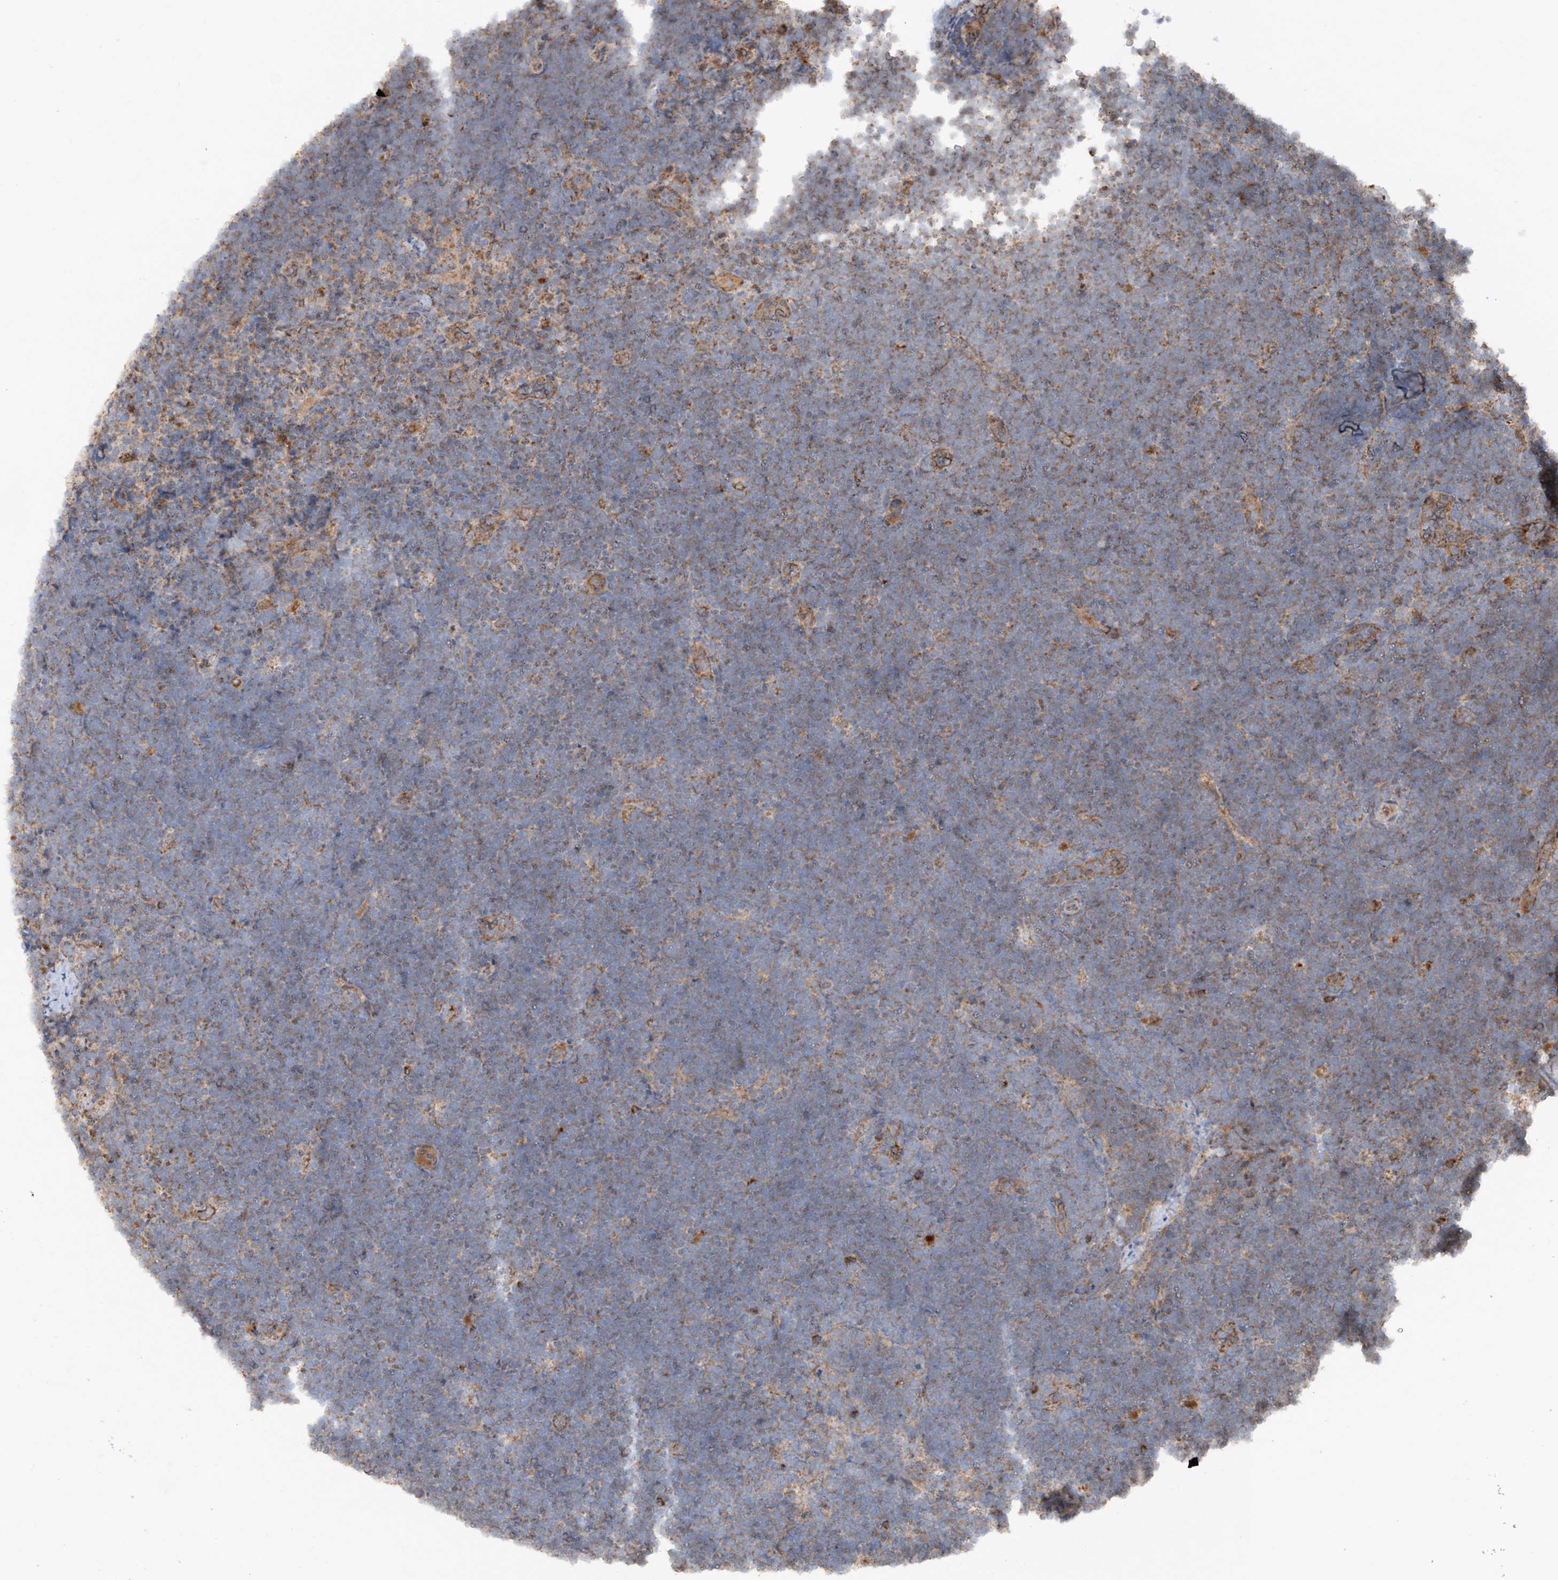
{"staining": {"intensity": "weak", "quantity": "<25%", "location": "cytoplasmic/membranous"}, "tissue": "lymphoma", "cell_type": "Tumor cells", "image_type": "cancer", "snomed": [{"axis": "morphology", "description": "Malignant lymphoma, non-Hodgkin's type, High grade"}, {"axis": "topography", "description": "Lymph node"}], "caption": "The immunohistochemistry photomicrograph has no significant positivity in tumor cells of high-grade malignant lymphoma, non-Hodgkin's type tissue.", "gene": "SAMD3", "patient": {"sex": "male", "age": 13}}